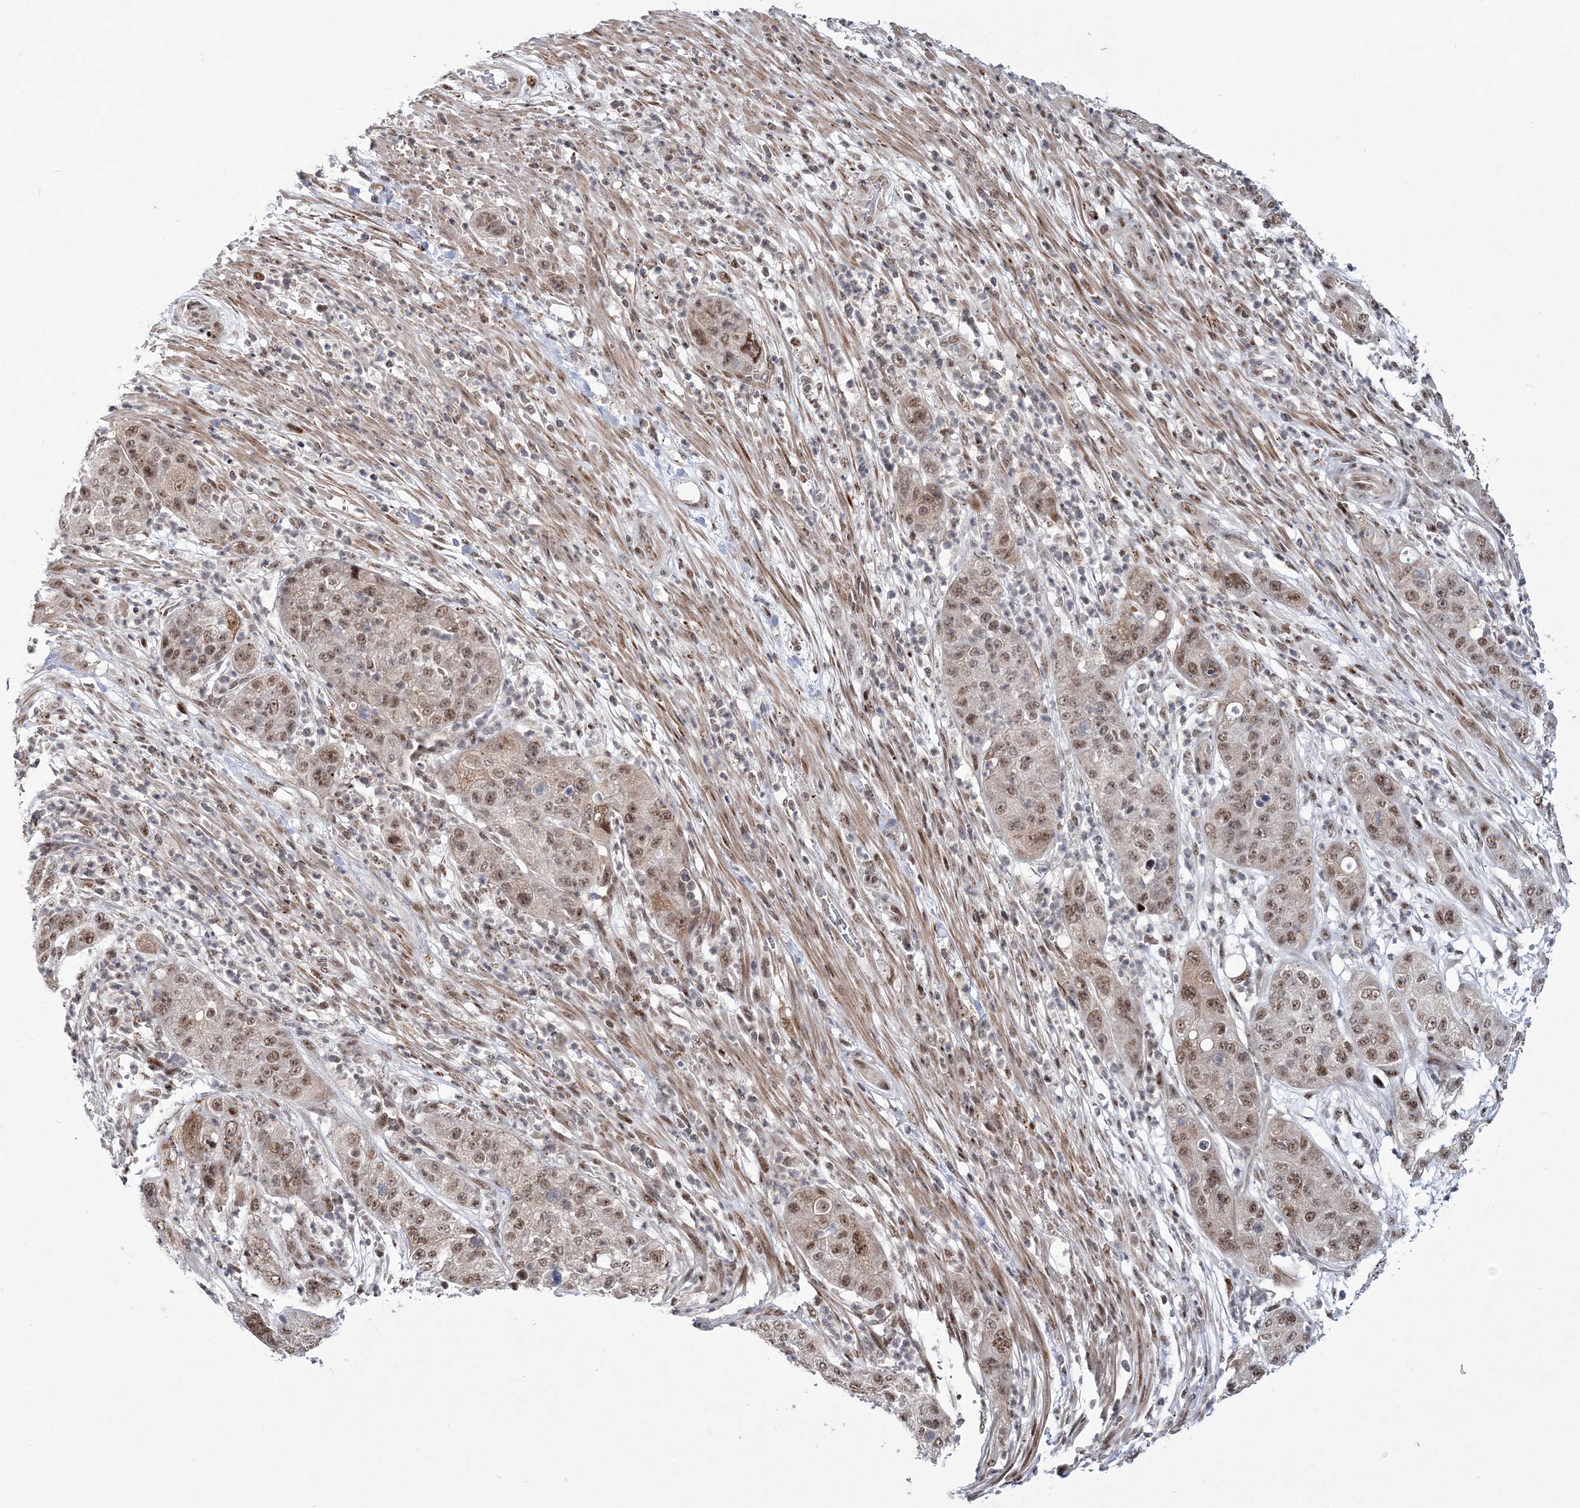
{"staining": {"intensity": "moderate", "quantity": ">75%", "location": "nuclear"}, "tissue": "pancreatic cancer", "cell_type": "Tumor cells", "image_type": "cancer", "snomed": [{"axis": "morphology", "description": "Adenocarcinoma, NOS"}, {"axis": "topography", "description": "Pancreas"}], "caption": "Human adenocarcinoma (pancreatic) stained for a protein (brown) demonstrates moderate nuclear positive expression in approximately >75% of tumor cells.", "gene": "TATDN2", "patient": {"sex": "female", "age": 78}}